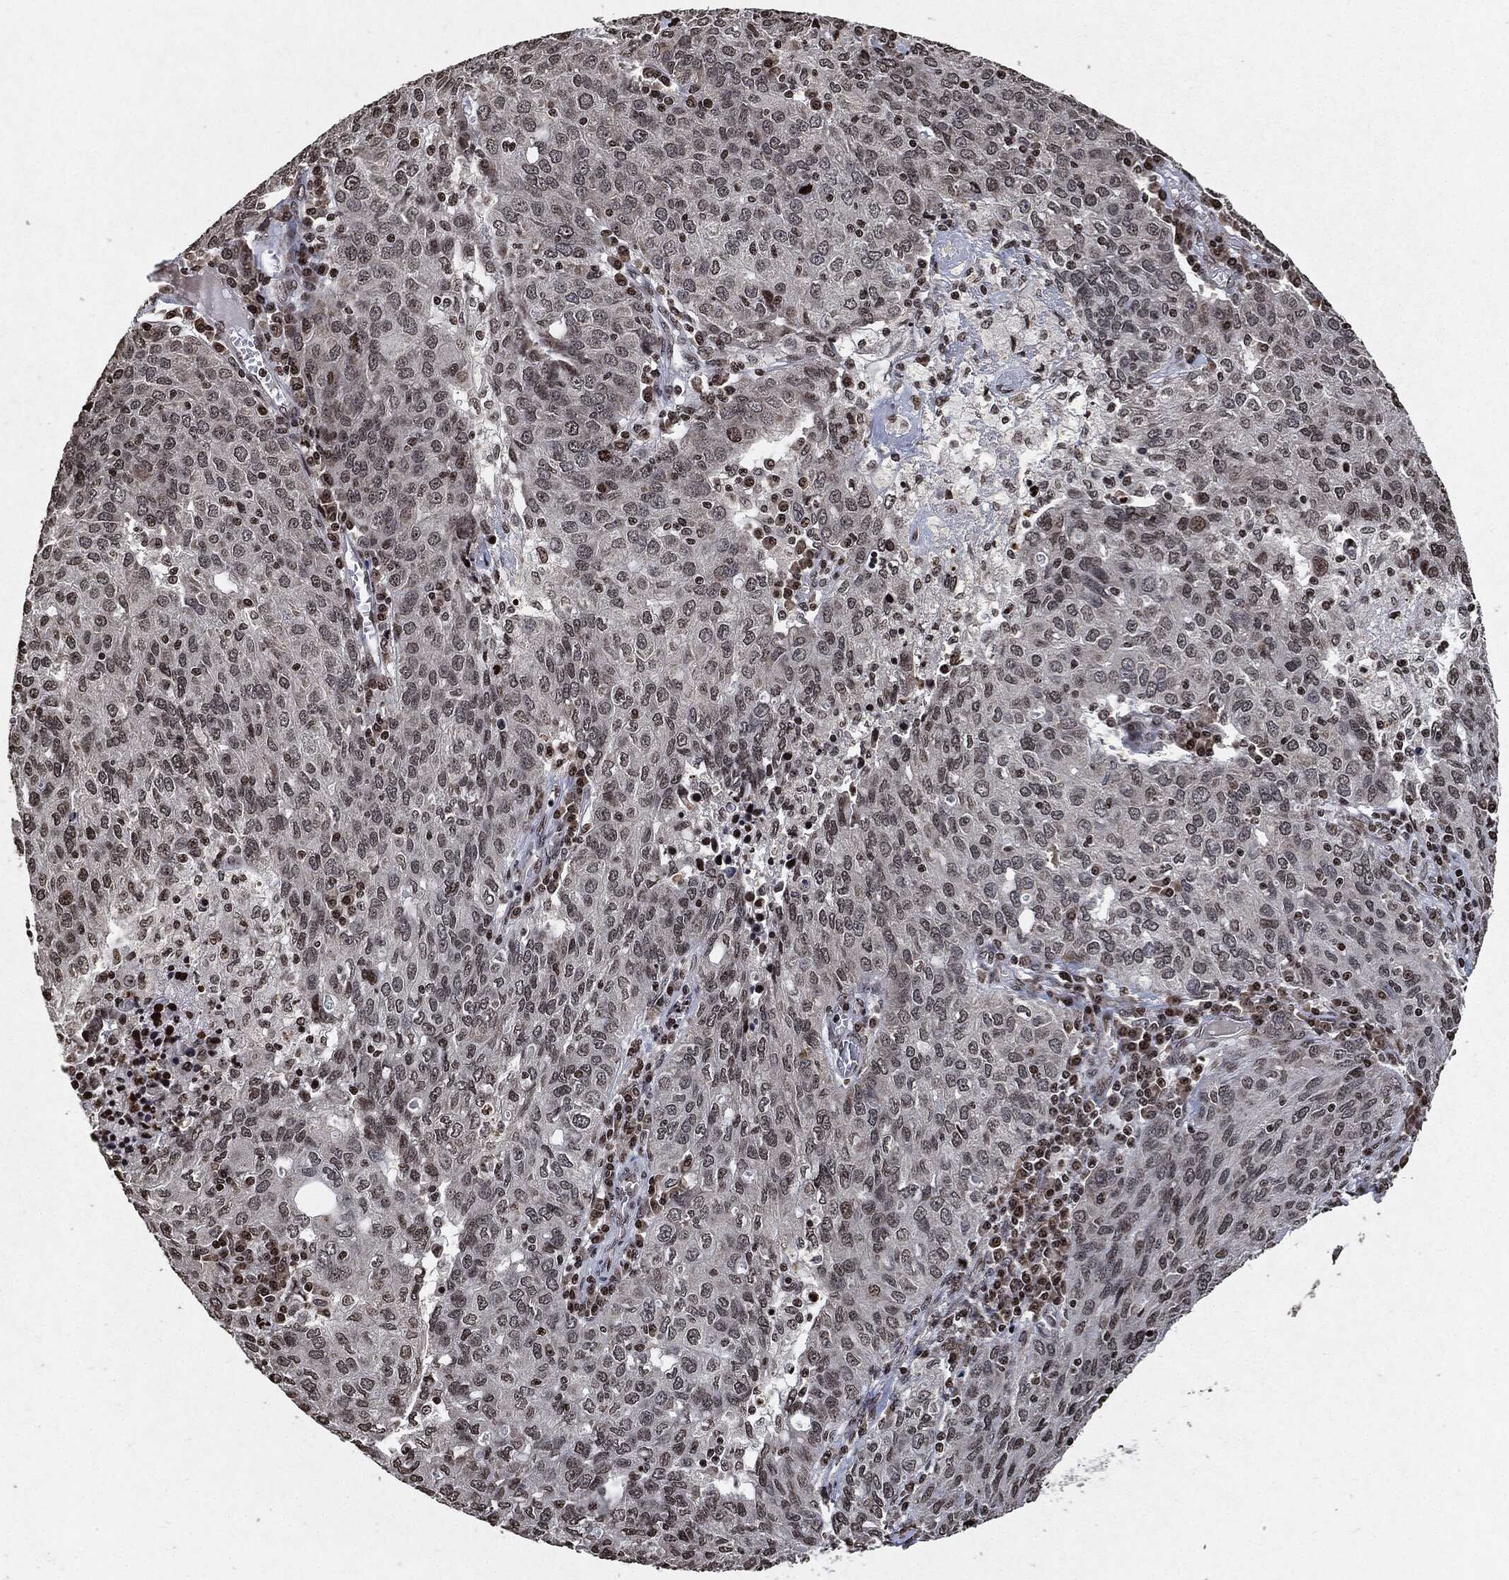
{"staining": {"intensity": "negative", "quantity": "none", "location": "none"}, "tissue": "ovarian cancer", "cell_type": "Tumor cells", "image_type": "cancer", "snomed": [{"axis": "morphology", "description": "Carcinoma, endometroid"}, {"axis": "topography", "description": "Ovary"}], "caption": "Endometroid carcinoma (ovarian) stained for a protein using immunohistochemistry (IHC) exhibits no staining tumor cells.", "gene": "JUN", "patient": {"sex": "female", "age": 50}}